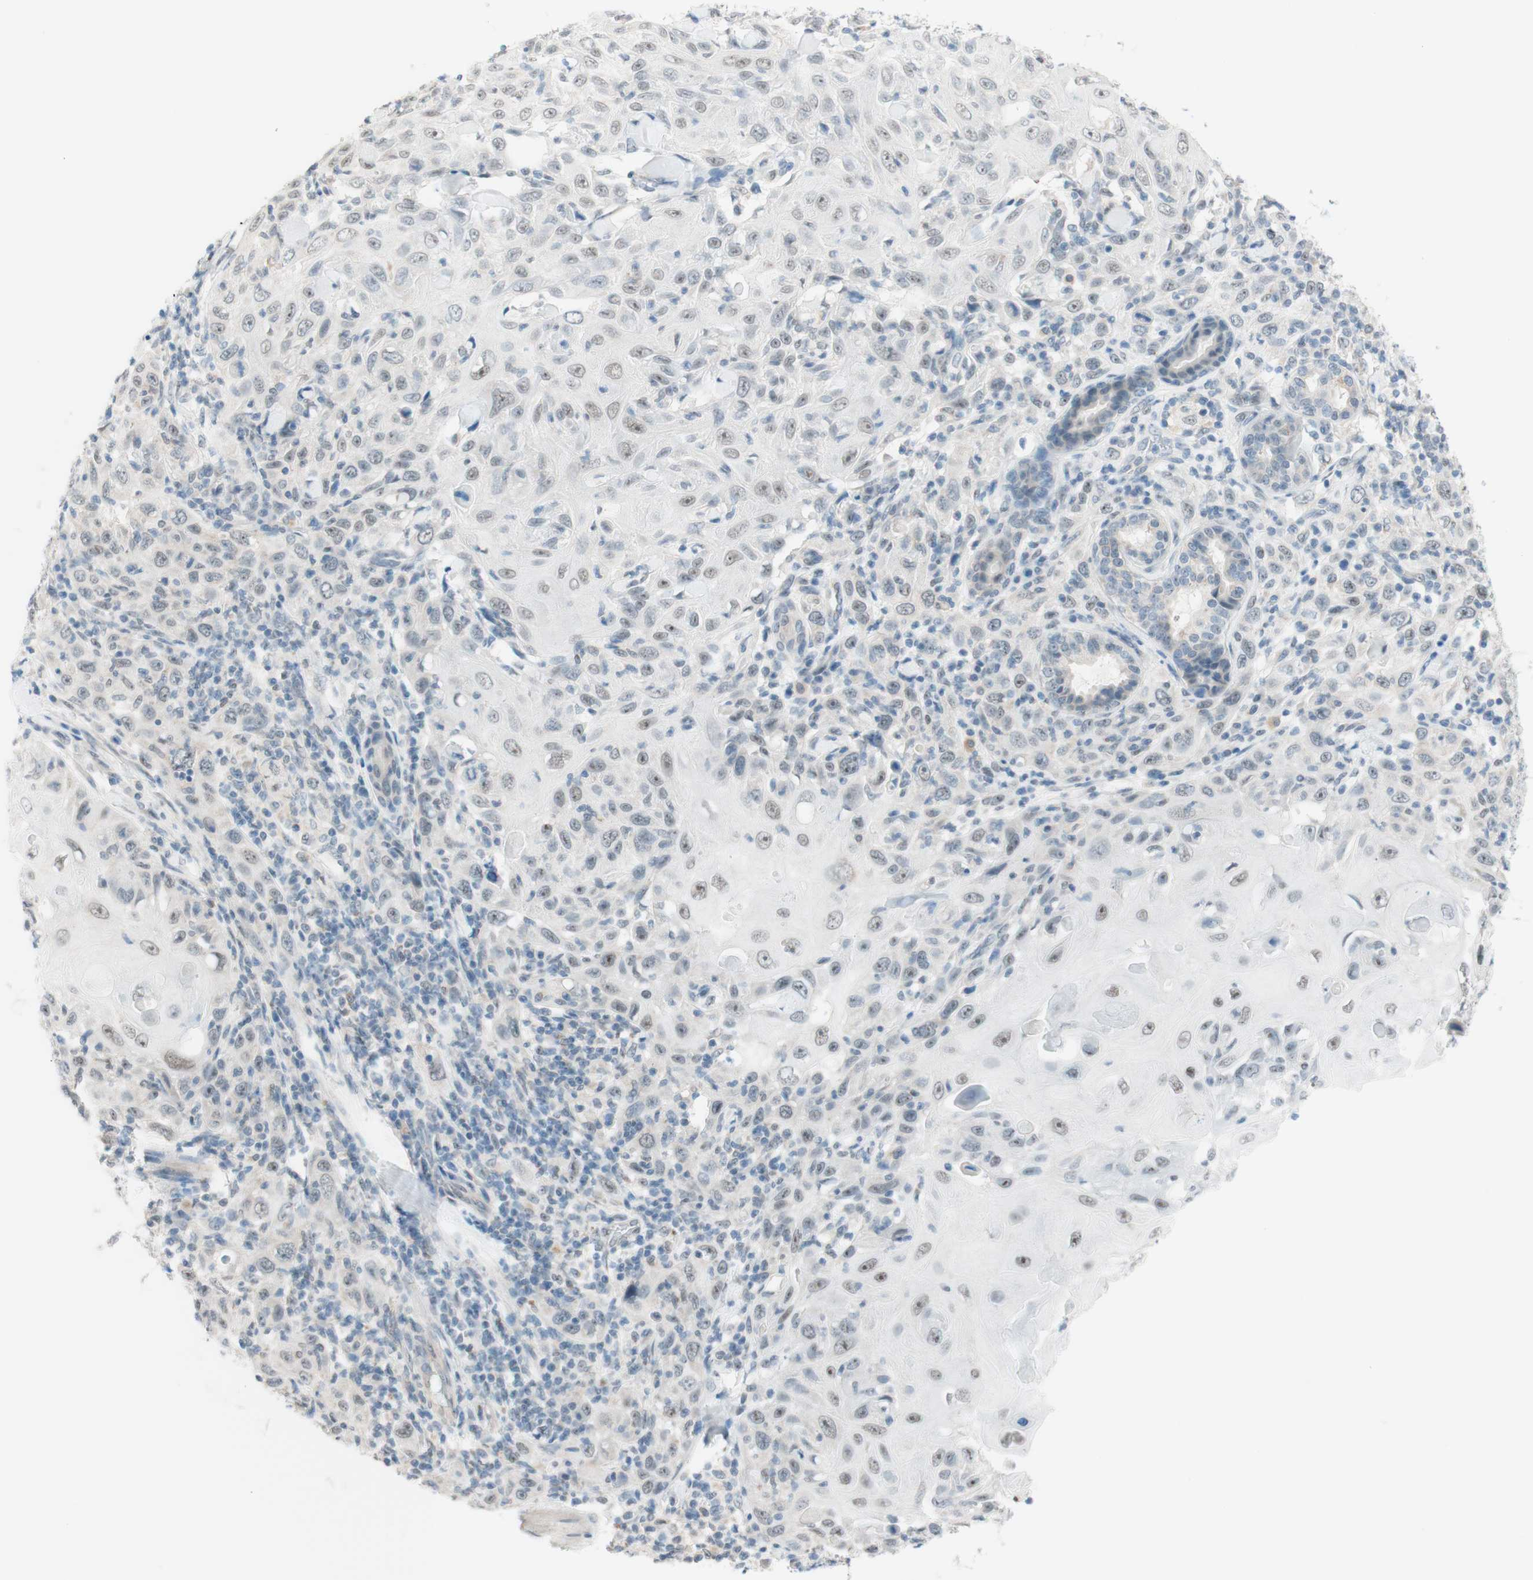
{"staining": {"intensity": "weak", "quantity": "25%-75%", "location": "nuclear"}, "tissue": "skin cancer", "cell_type": "Tumor cells", "image_type": "cancer", "snomed": [{"axis": "morphology", "description": "Squamous cell carcinoma, NOS"}, {"axis": "topography", "description": "Skin"}], "caption": "Protein staining of squamous cell carcinoma (skin) tissue displays weak nuclear staining in approximately 25%-75% of tumor cells. (DAB IHC with brightfield microscopy, high magnification).", "gene": "JPH1", "patient": {"sex": "female", "age": 88}}